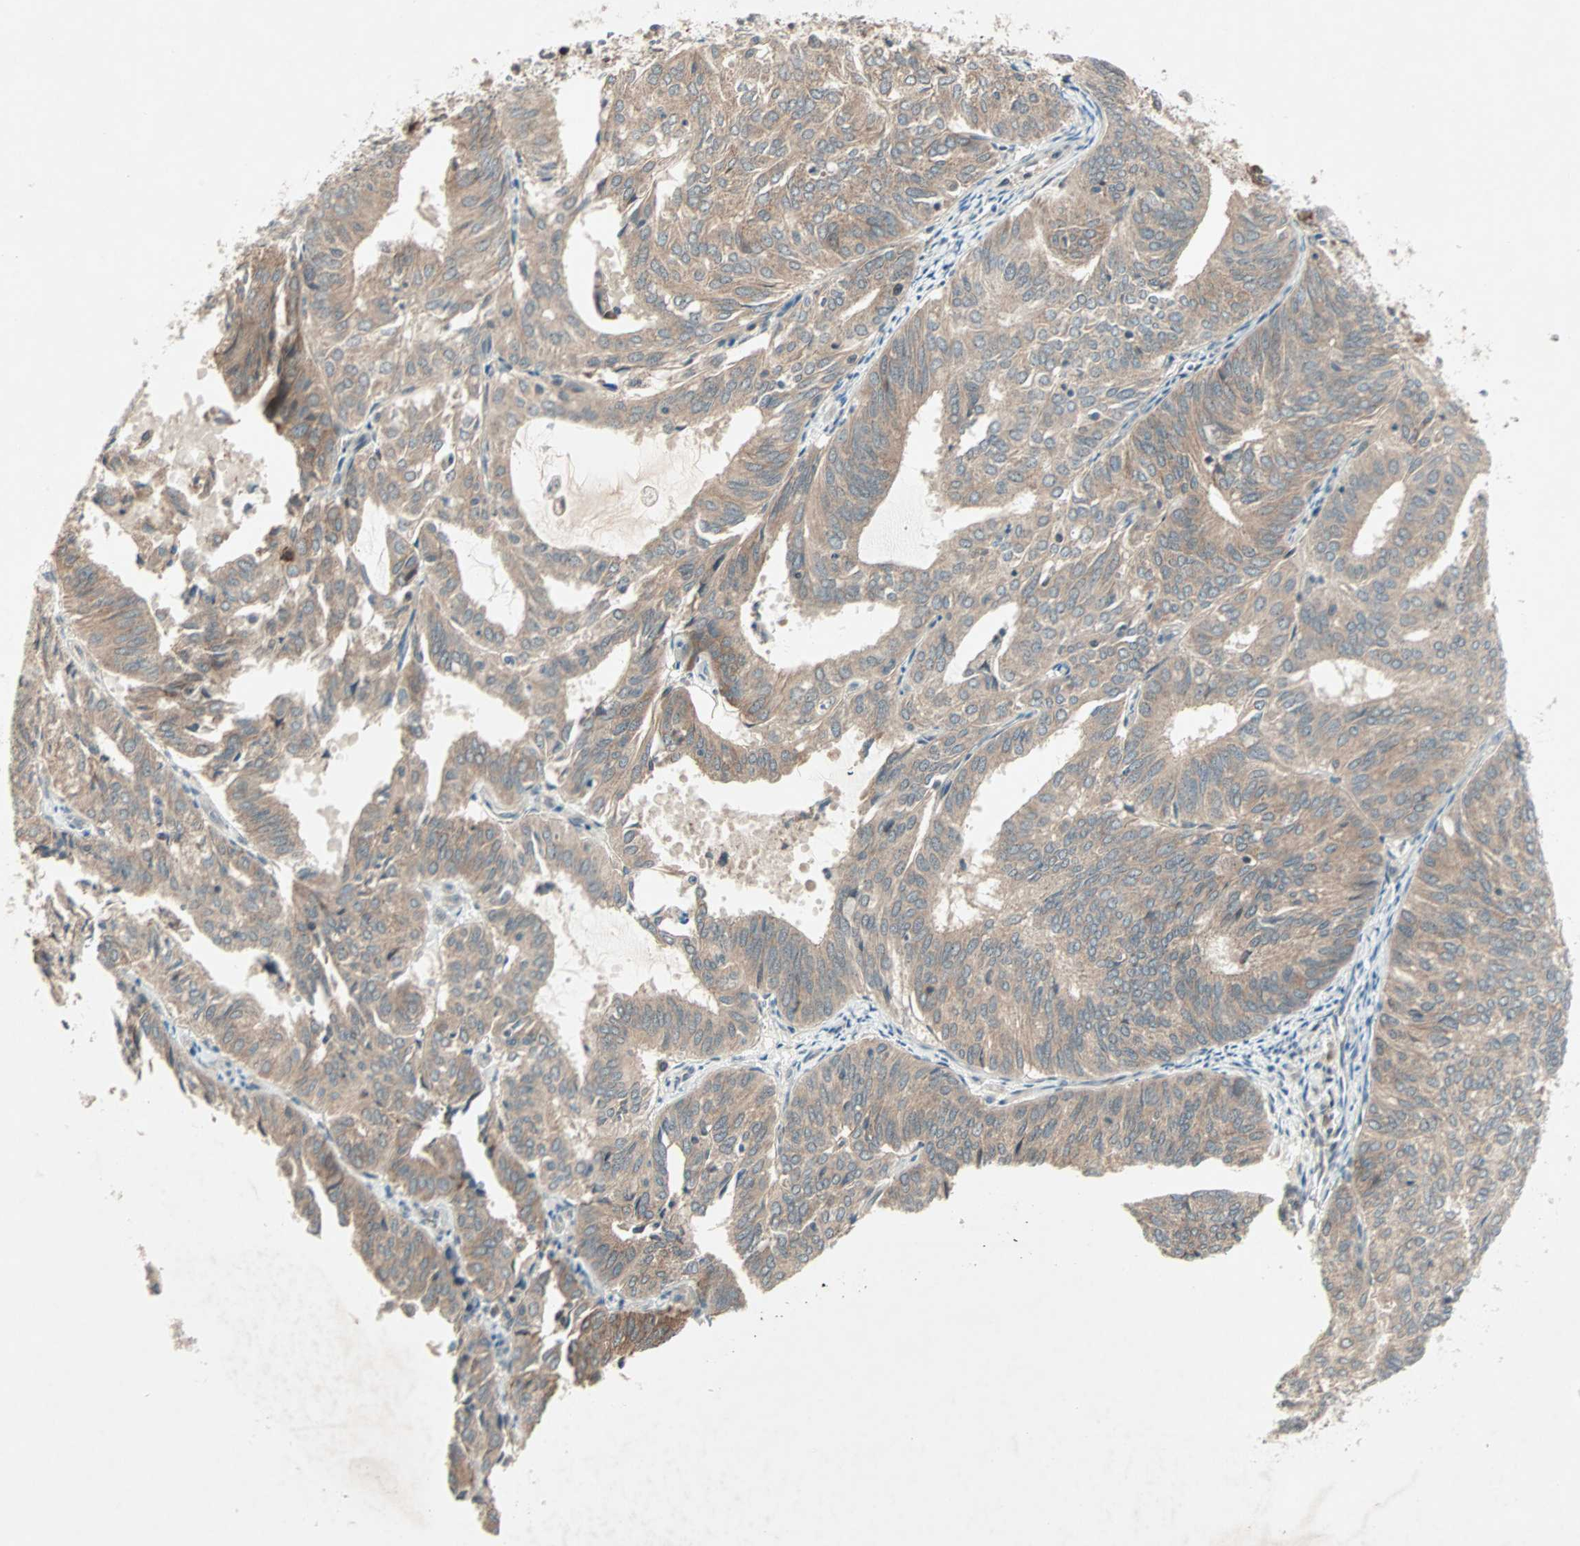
{"staining": {"intensity": "weak", "quantity": ">75%", "location": "cytoplasmic/membranous"}, "tissue": "endometrial cancer", "cell_type": "Tumor cells", "image_type": "cancer", "snomed": [{"axis": "morphology", "description": "Adenocarcinoma, NOS"}, {"axis": "topography", "description": "Uterus"}], "caption": "There is low levels of weak cytoplasmic/membranous expression in tumor cells of adenocarcinoma (endometrial), as demonstrated by immunohistochemical staining (brown color).", "gene": "PGBD1", "patient": {"sex": "female", "age": 60}}